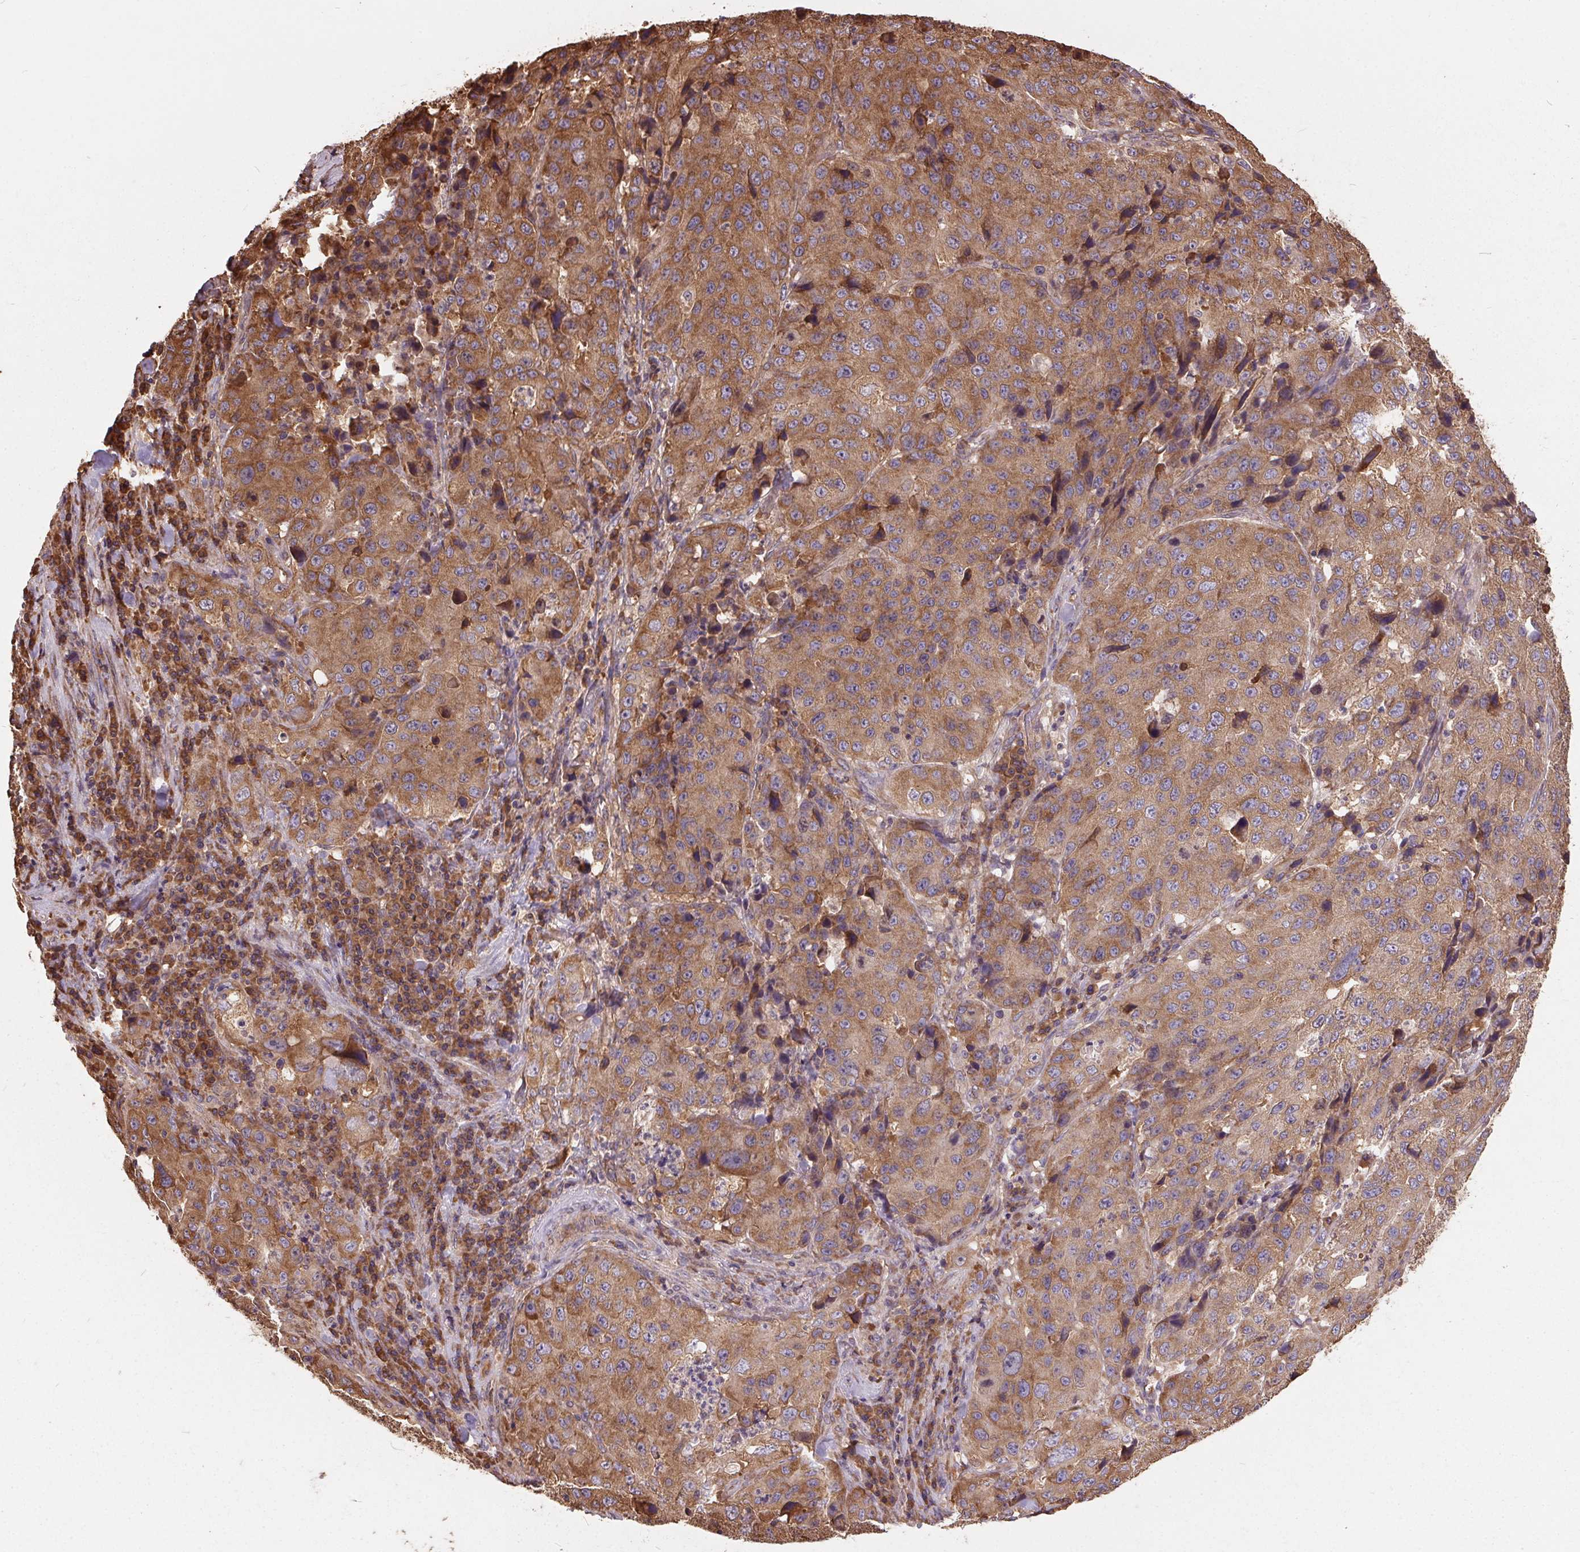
{"staining": {"intensity": "moderate", "quantity": ">75%", "location": "cytoplasmic/membranous"}, "tissue": "stomach cancer", "cell_type": "Tumor cells", "image_type": "cancer", "snomed": [{"axis": "morphology", "description": "Adenocarcinoma, NOS"}, {"axis": "topography", "description": "Stomach"}], "caption": "About >75% of tumor cells in stomach cancer (adenocarcinoma) display moderate cytoplasmic/membranous protein staining as visualized by brown immunohistochemical staining.", "gene": "EIF2S1", "patient": {"sex": "male", "age": 71}}